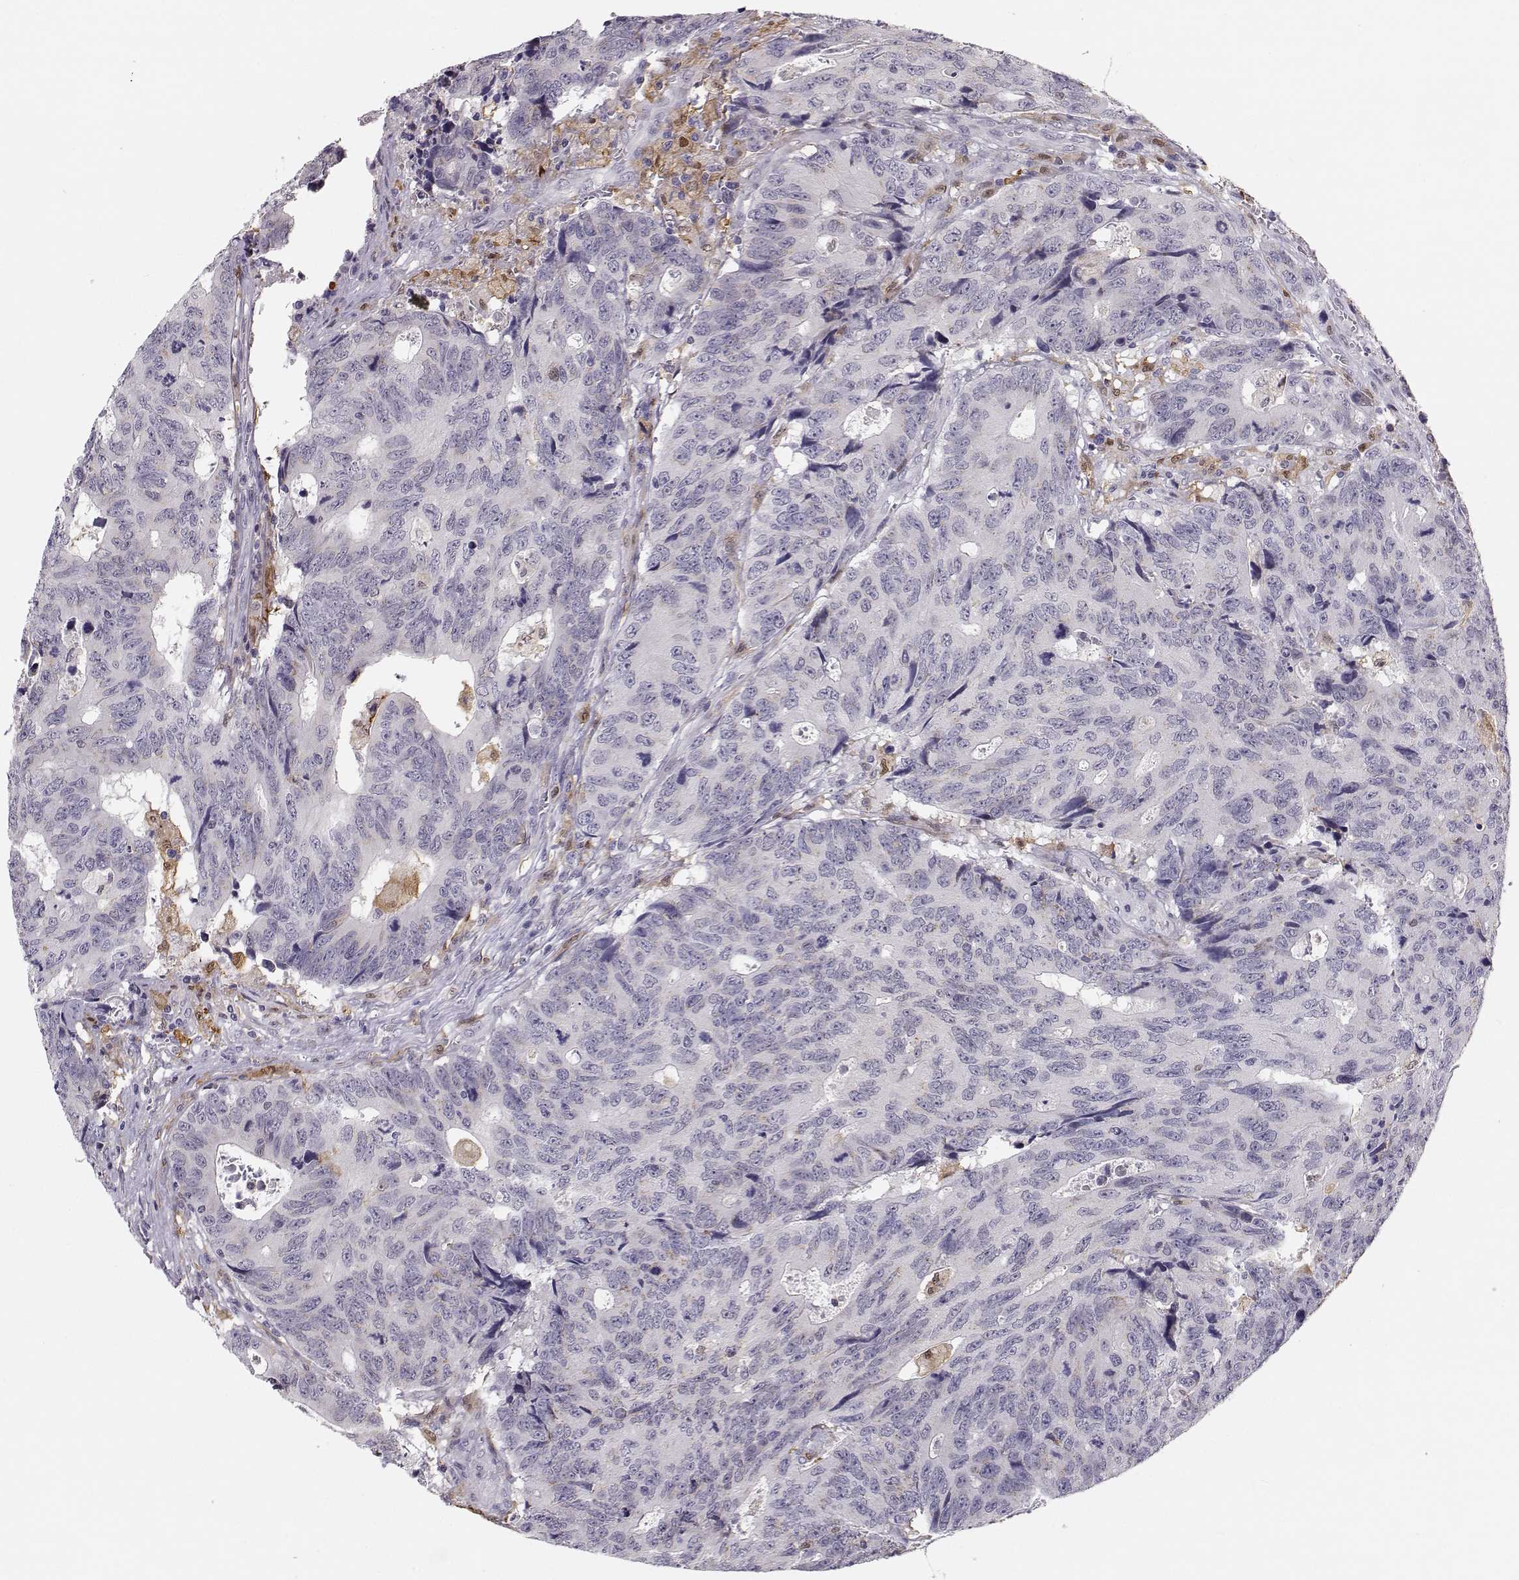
{"staining": {"intensity": "weak", "quantity": "<25%", "location": "cytoplasmic/membranous"}, "tissue": "colorectal cancer", "cell_type": "Tumor cells", "image_type": "cancer", "snomed": [{"axis": "morphology", "description": "Adenocarcinoma, NOS"}, {"axis": "topography", "description": "Colon"}], "caption": "Tumor cells are negative for protein expression in human colorectal cancer (adenocarcinoma).", "gene": "HTR7", "patient": {"sex": "female", "age": 77}}